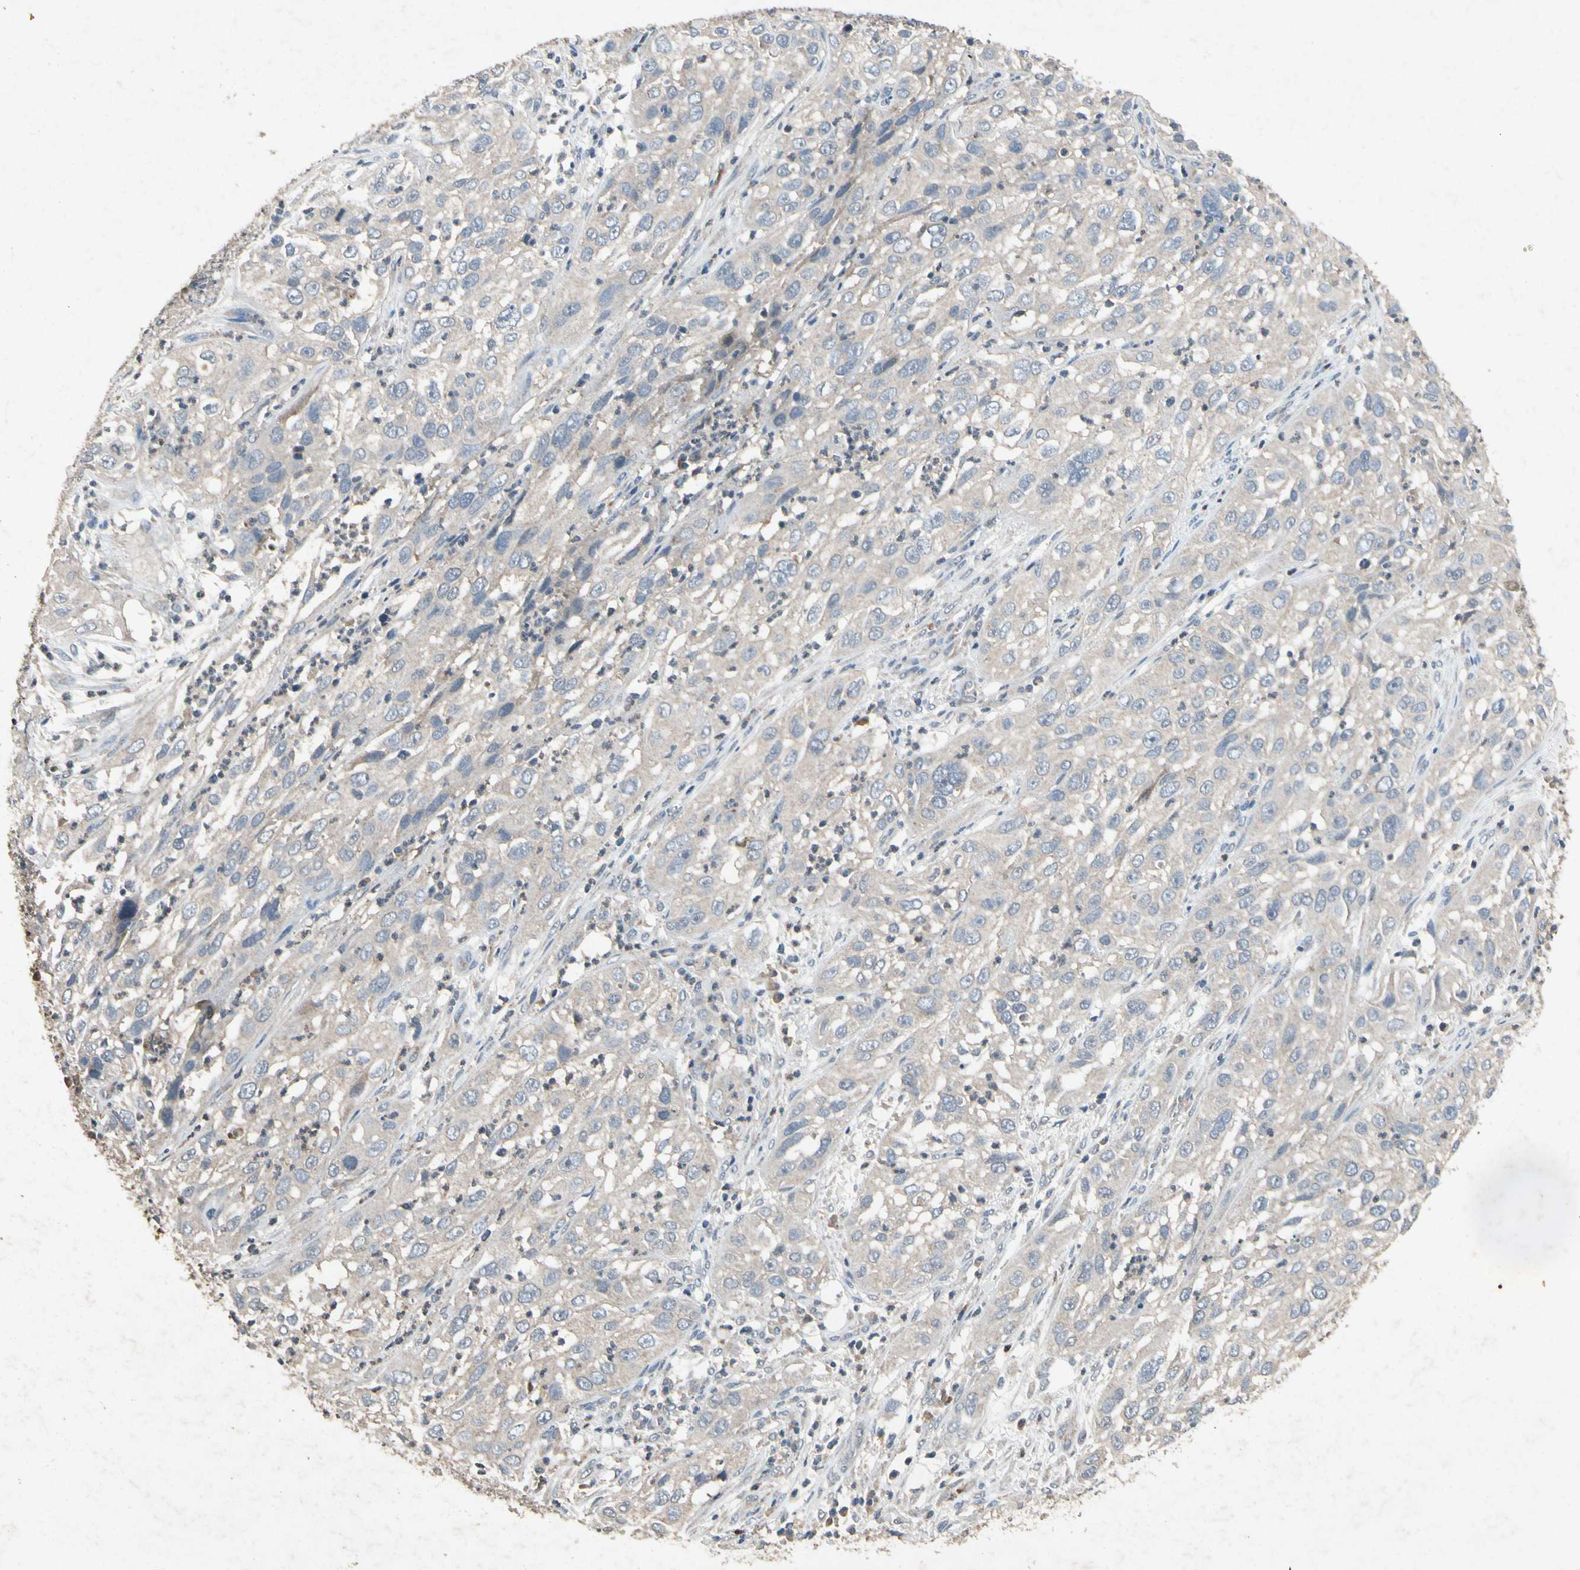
{"staining": {"intensity": "weak", "quantity": "<25%", "location": "cytoplasmic/membranous"}, "tissue": "cervical cancer", "cell_type": "Tumor cells", "image_type": "cancer", "snomed": [{"axis": "morphology", "description": "Squamous cell carcinoma, NOS"}, {"axis": "topography", "description": "Cervix"}], "caption": "There is no significant expression in tumor cells of cervical cancer (squamous cell carcinoma).", "gene": "GPLD1", "patient": {"sex": "female", "age": 32}}